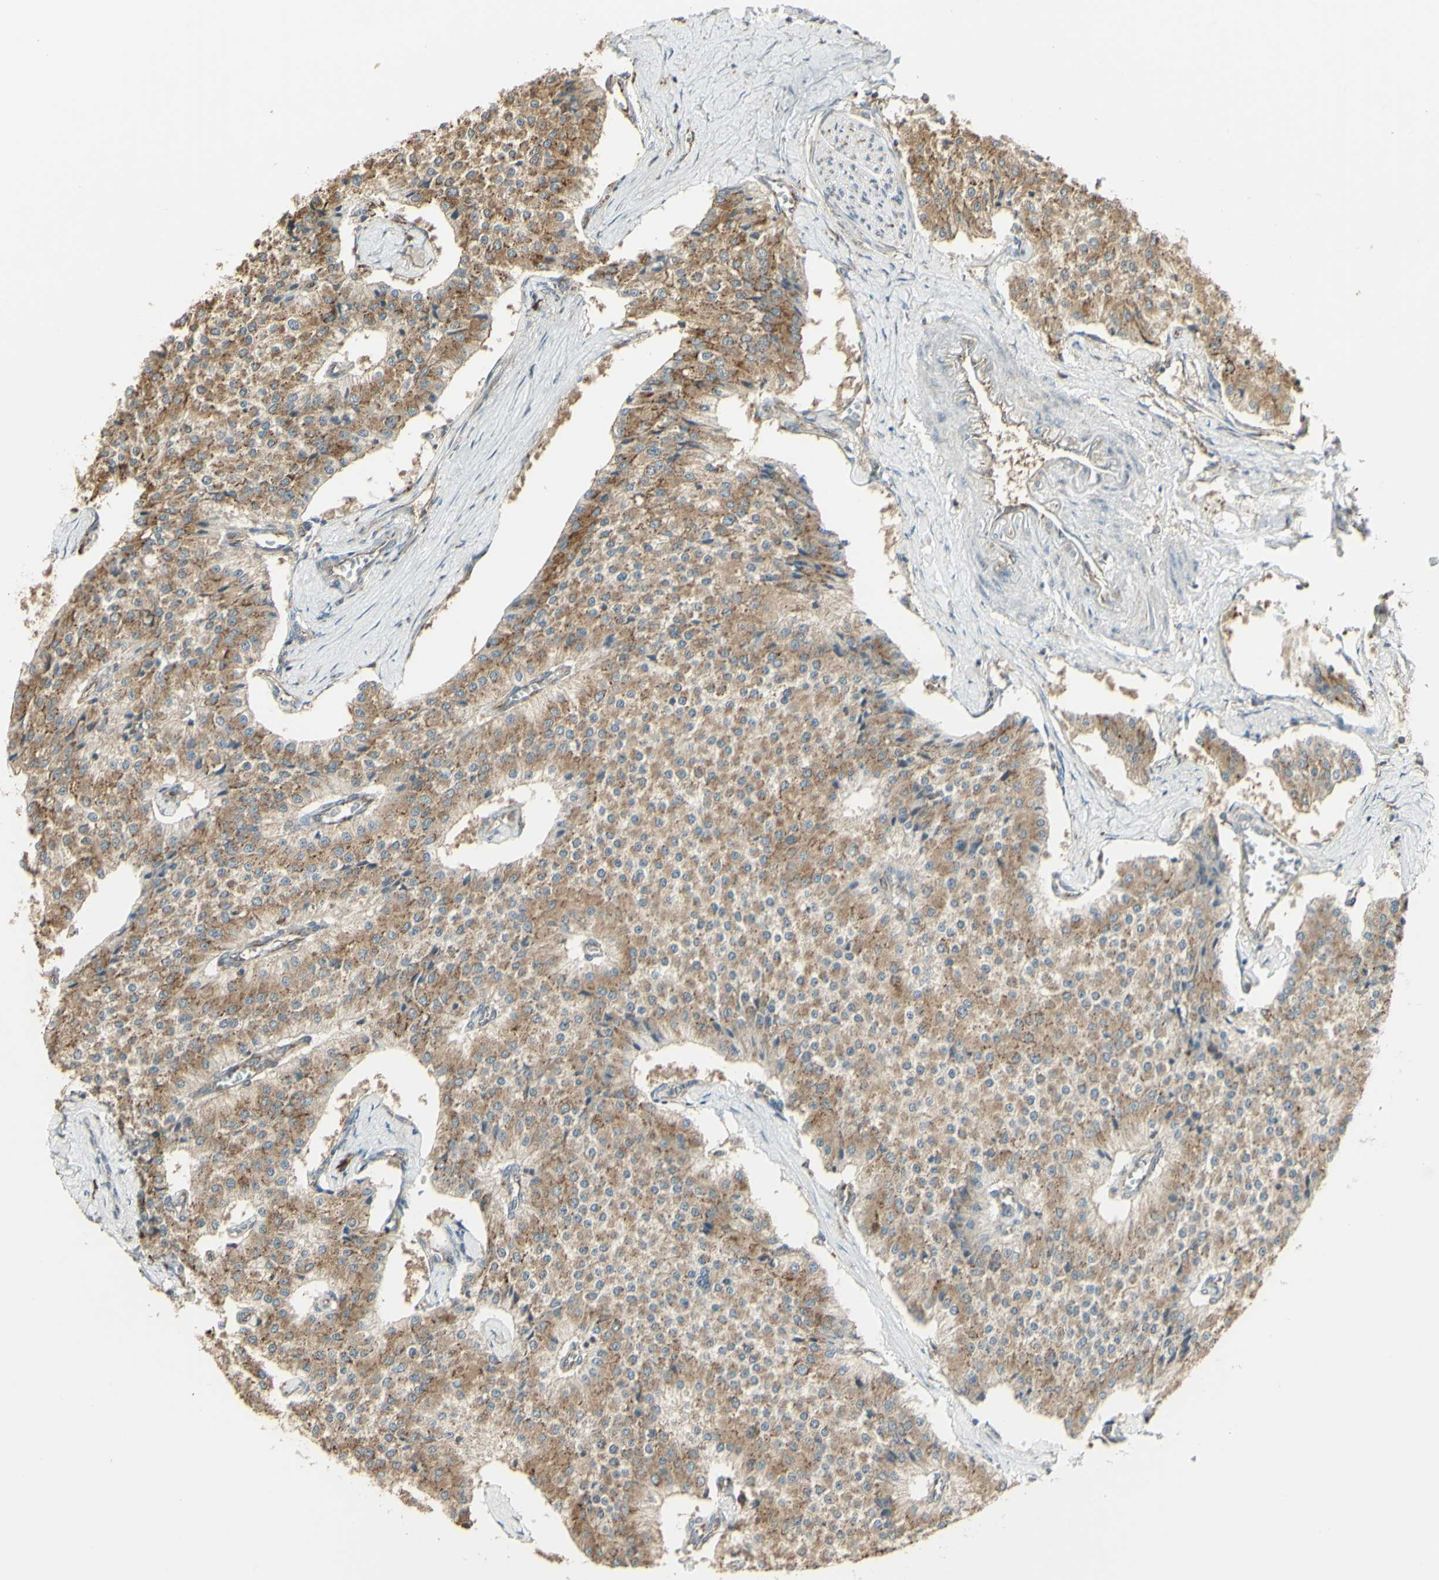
{"staining": {"intensity": "weak", "quantity": ">75%", "location": "cytoplasmic/membranous"}, "tissue": "carcinoid", "cell_type": "Tumor cells", "image_type": "cancer", "snomed": [{"axis": "morphology", "description": "Carcinoid, malignant, NOS"}, {"axis": "topography", "description": "Colon"}], "caption": "Immunohistochemical staining of human carcinoid (malignant) reveals weak cytoplasmic/membranous protein staining in approximately >75% of tumor cells.", "gene": "EEF1B2", "patient": {"sex": "female", "age": 52}}